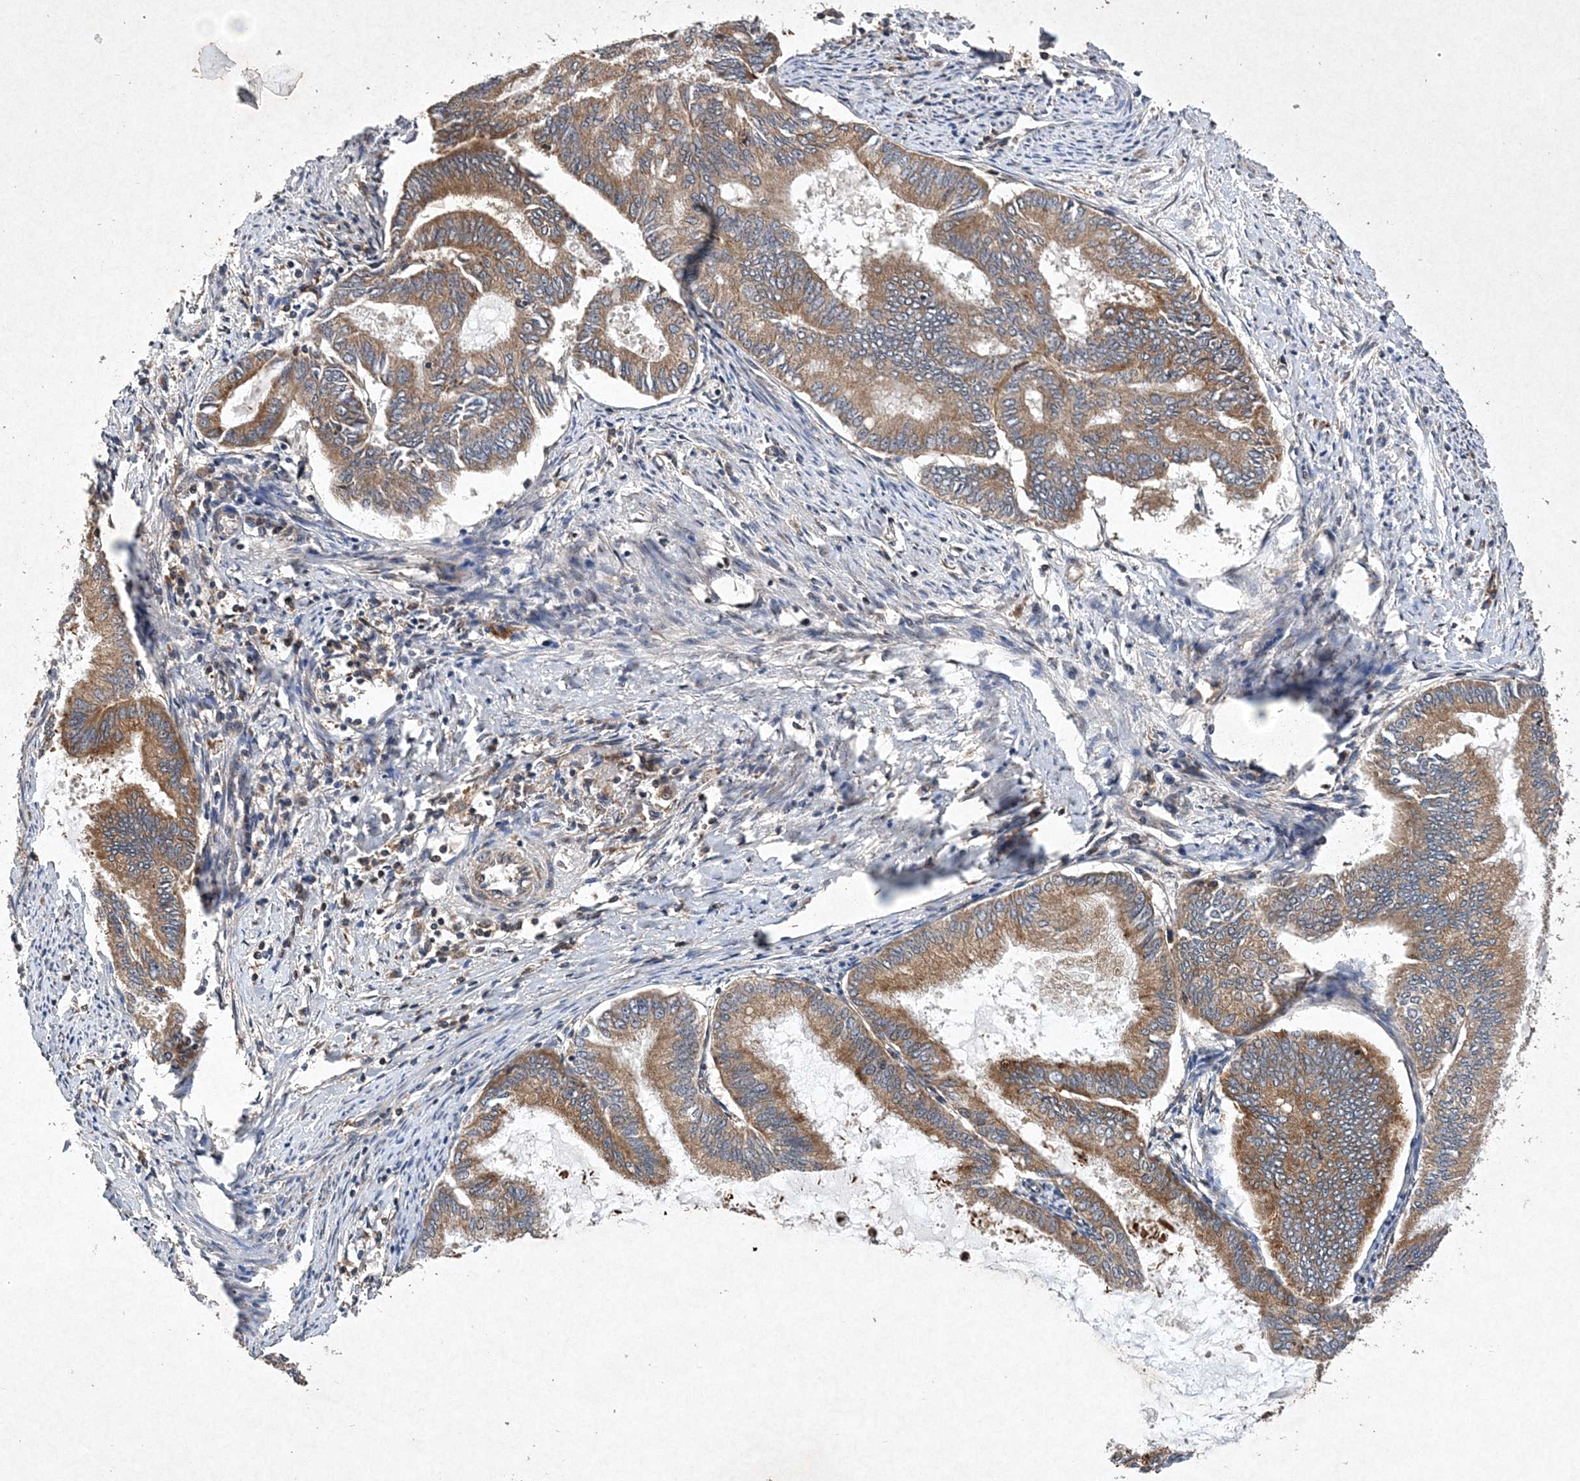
{"staining": {"intensity": "moderate", "quantity": ">75%", "location": "cytoplasmic/membranous"}, "tissue": "endometrial cancer", "cell_type": "Tumor cells", "image_type": "cancer", "snomed": [{"axis": "morphology", "description": "Adenocarcinoma, NOS"}, {"axis": "topography", "description": "Endometrium"}], "caption": "IHC staining of endometrial cancer, which reveals medium levels of moderate cytoplasmic/membranous staining in approximately >75% of tumor cells indicating moderate cytoplasmic/membranous protein staining. The staining was performed using DAB (3,3'-diaminobenzidine) (brown) for protein detection and nuclei were counterstained in hematoxylin (blue).", "gene": "PROSER1", "patient": {"sex": "female", "age": 86}}